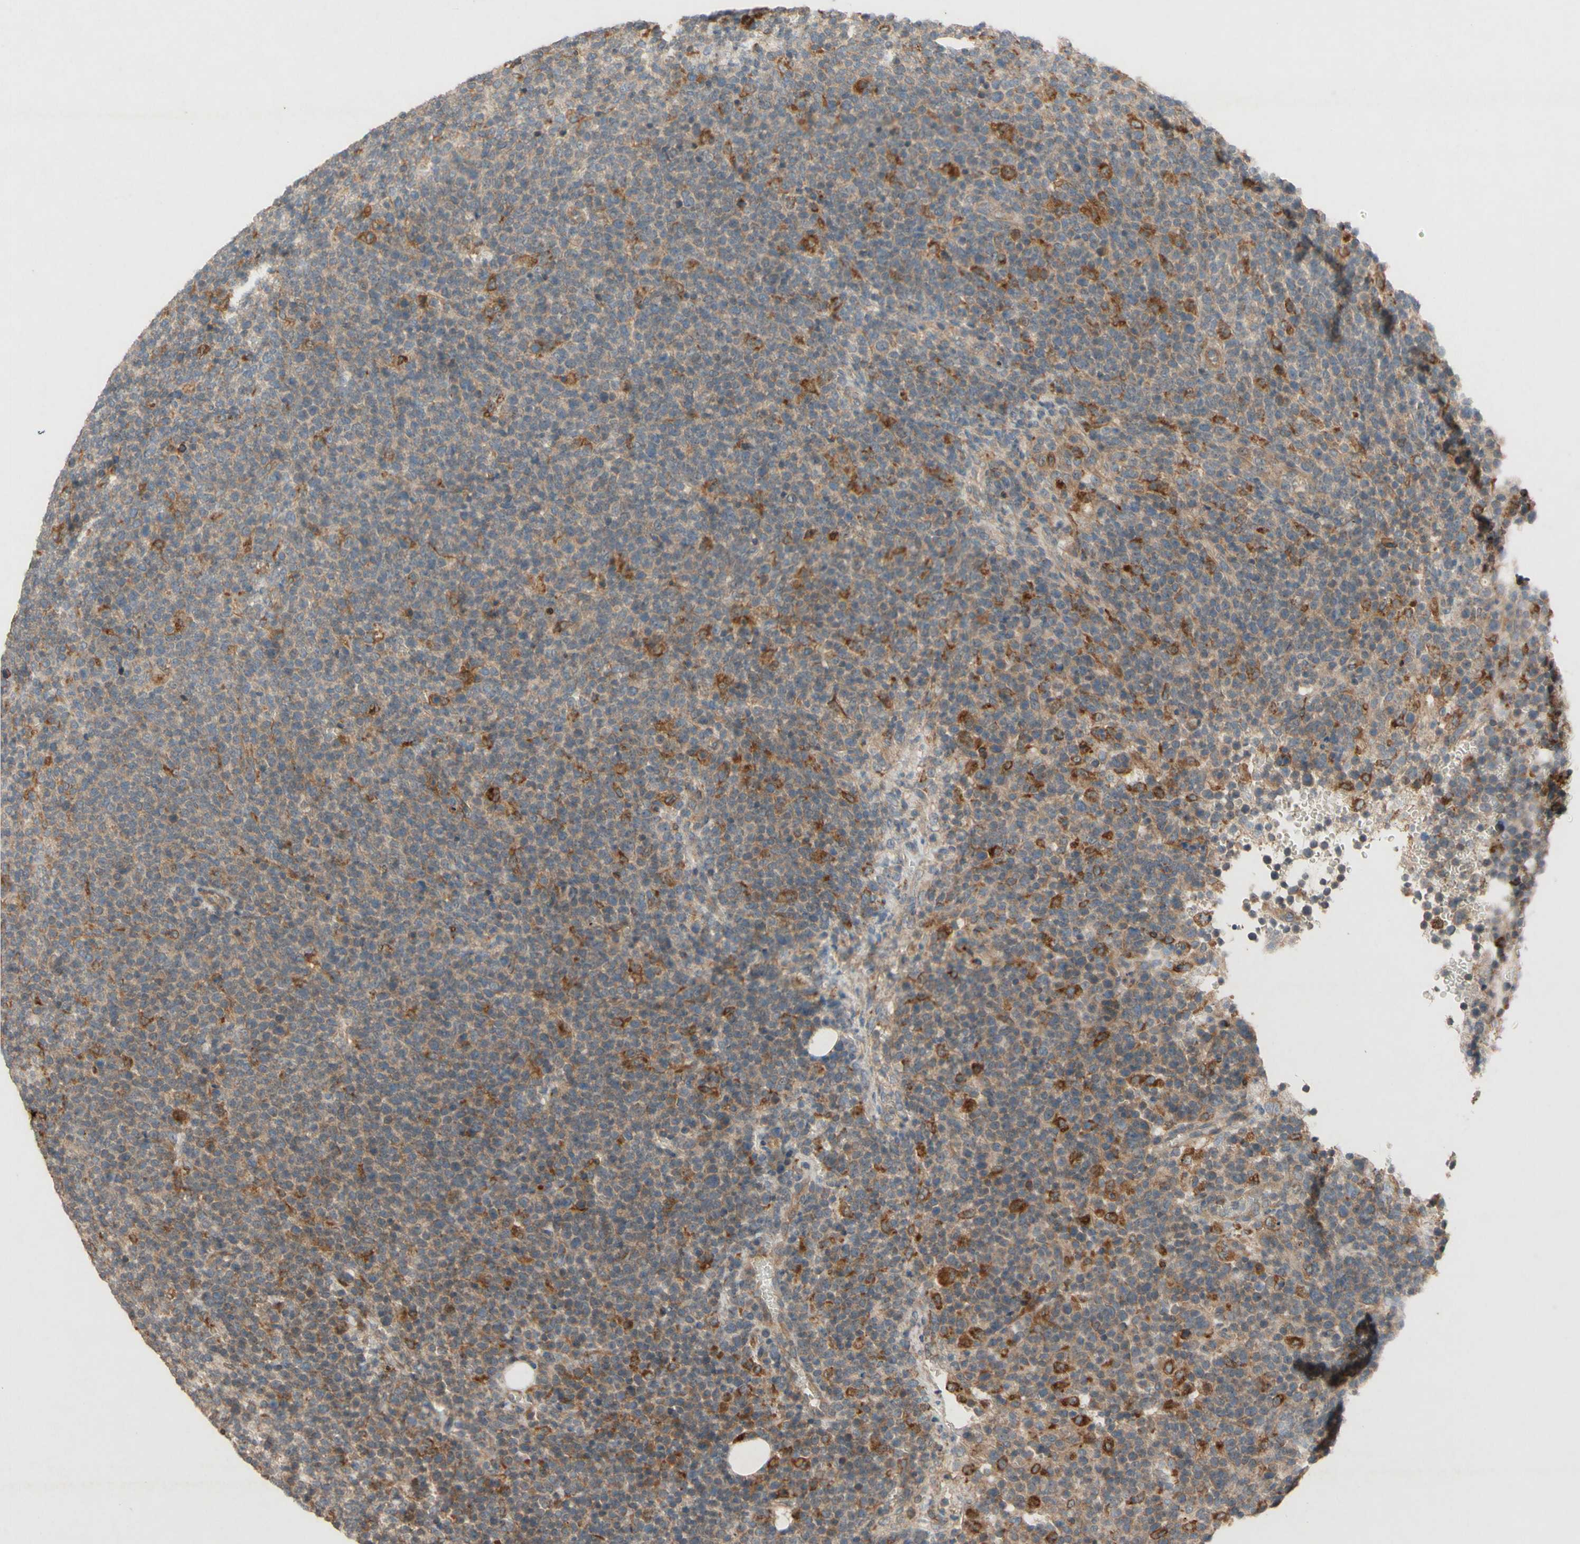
{"staining": {"intensity": "moderate", "quantity": "25%-75%", "location": "cytoplasmic/membranous"}, "tissue": "lymphoma", "cell_type": "Tumor cells", "image_type": "cancer", "snomed": [{"axis": "morphology", "description": "Malignant lymphoma, non-Hodgkin's type, High grade"}, {"axis": "topography", "description": "Lymph node"}], "caption": "High-magnification brightfield microscopy of lymphoma stained with DAB (3,3'-diaminobenzidine) (brown) and counterstained with hematoxylin (blue). tumor cells exhibit moderate cytoplasmic/membranous positivity is identified in approximately25%-75% of cells.", "gene": "ATP6V1F", "patient": {"sex": "male", "age": 61}}